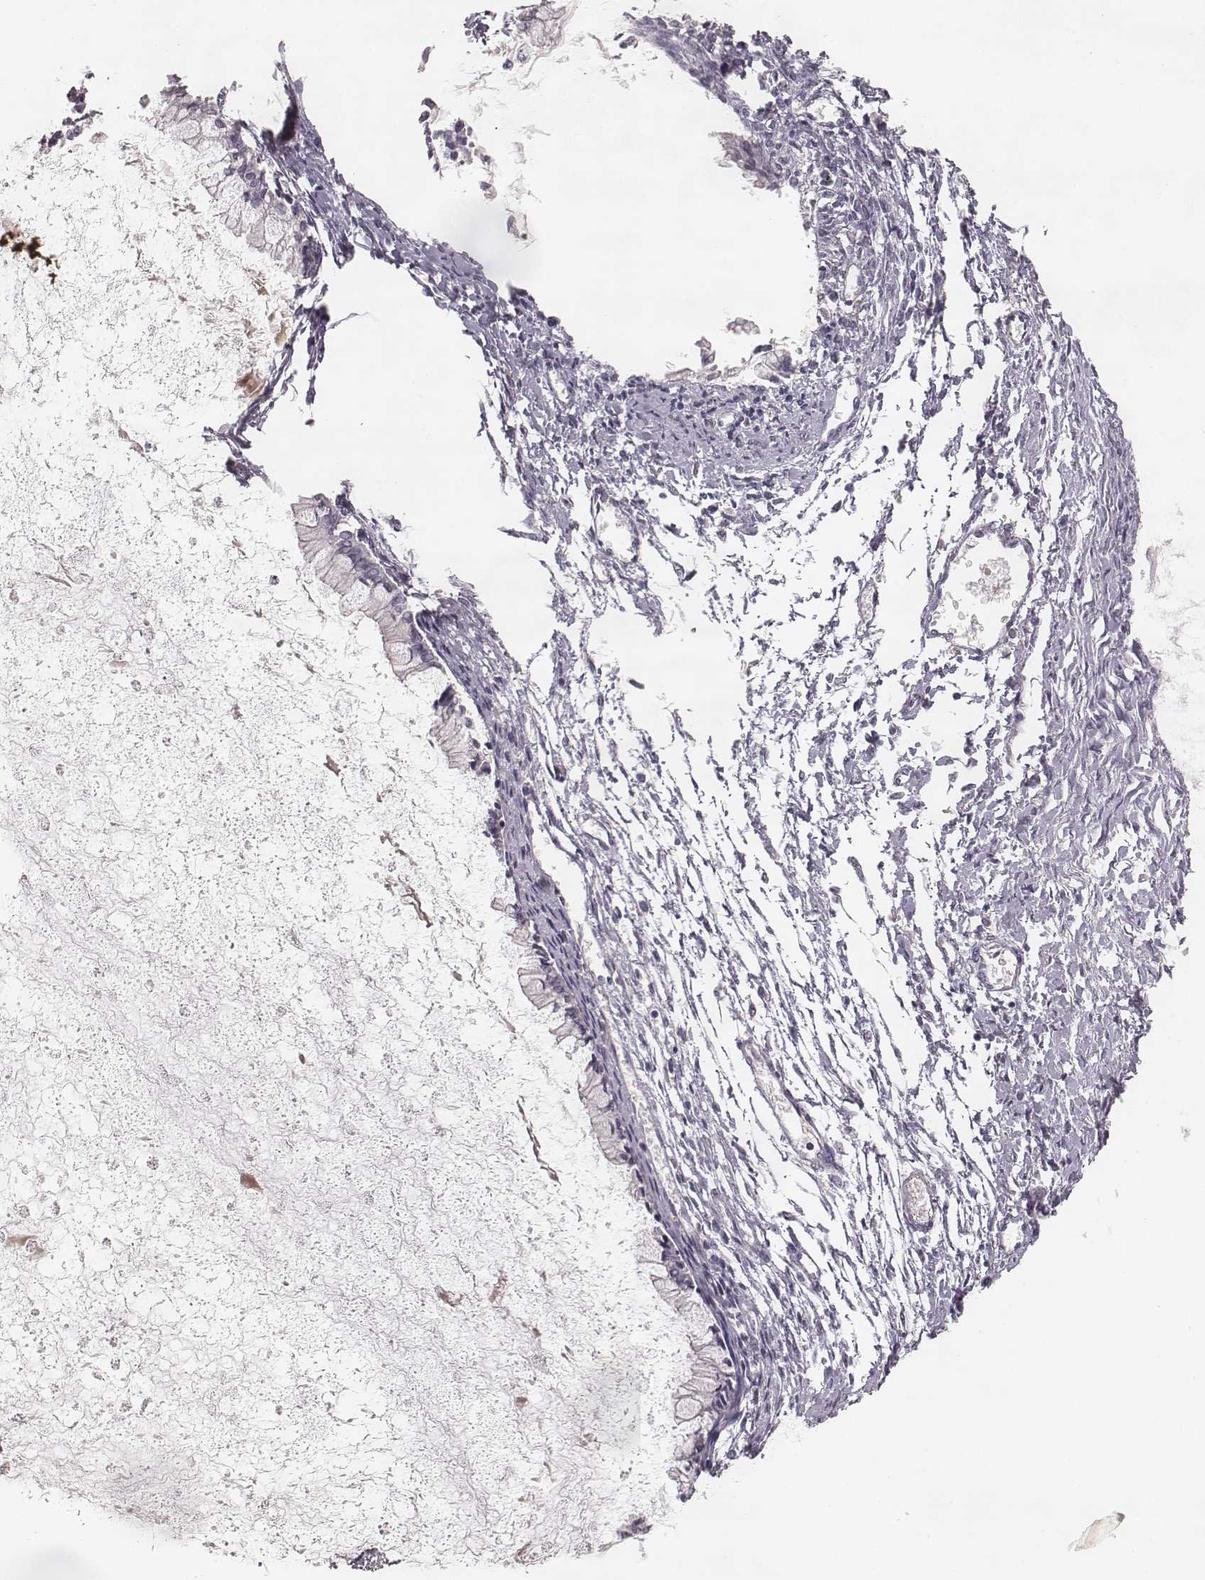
{"staining": {"intensity": "negative", "quantity": "none", "location": "none"}, "tissue": "ovarian cancer", "cell_type": "Tumor cells", "image_type": "cancer", "snomed": [{"axis": "morphology", "description": "Cystadenocarcinoma, mucinous, NOS"}, {"axis": "topography", "description": "Ovary"}], "caption": "The photomicrograph displays no staining of tumor cells in mucinous cystadenocarcinoma (ovarian).", "gene": "LY6K", "patient": {"sex": "female", "age": 67}}